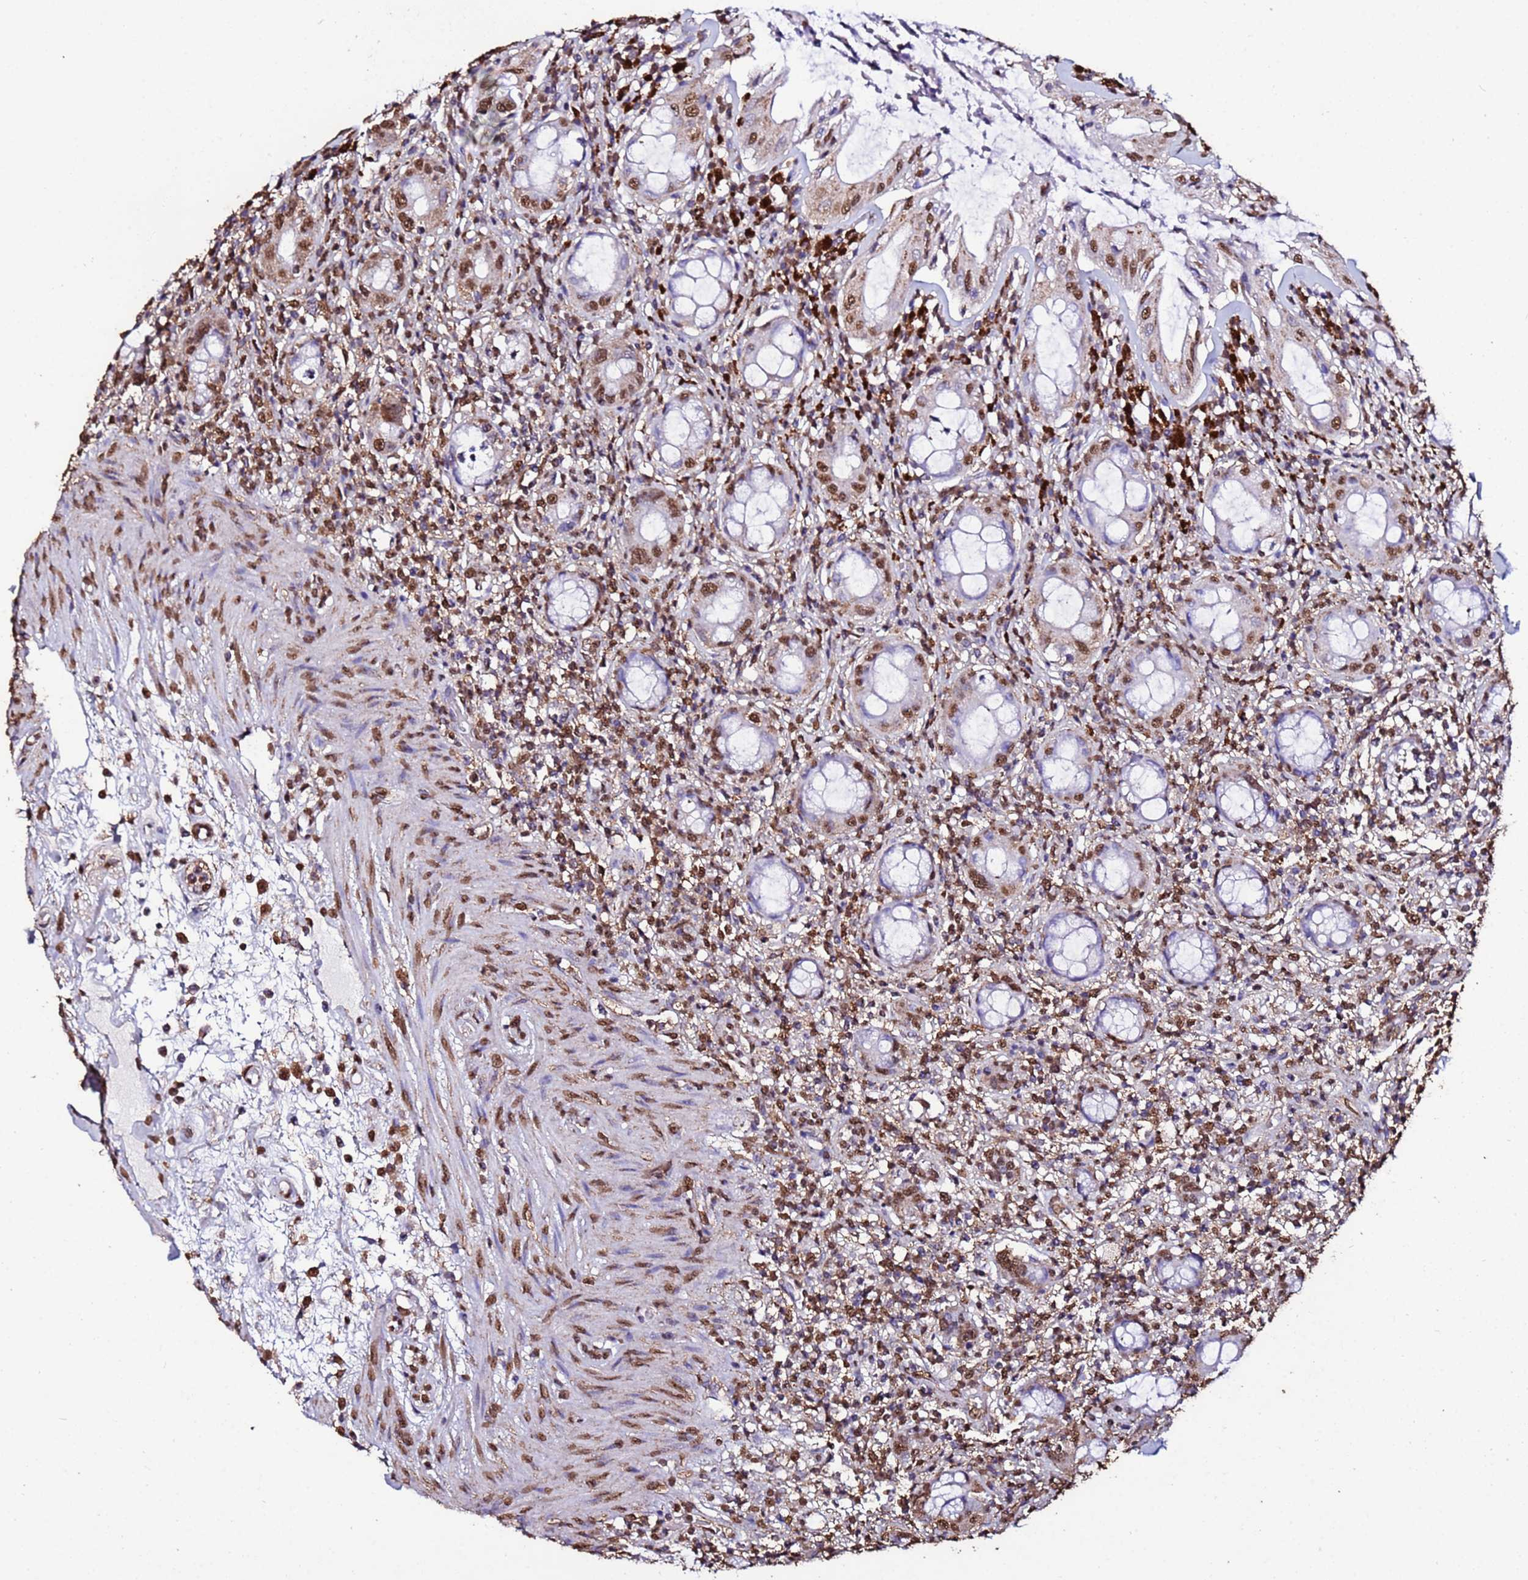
{"staining": {"intensity": "moderate", "quantity": "25%-75%", "location": "nuclear"}, "tissue": "rectum", "cell_type": "Glandular cells", "image_type": "normal", "snomed": [{"axis": "morphology", "description": "Normal tissue, NOS"}, {"axis": "topography", "description": "Rectum"}], "caption": "About 25%-75% of glandular cells in normal rectum reveal moderate nuclear protein staining as visualized by brown immunohistochemical staining.", "gene": "TRIP6", "patient": {"sex": "female", "age": 57}}